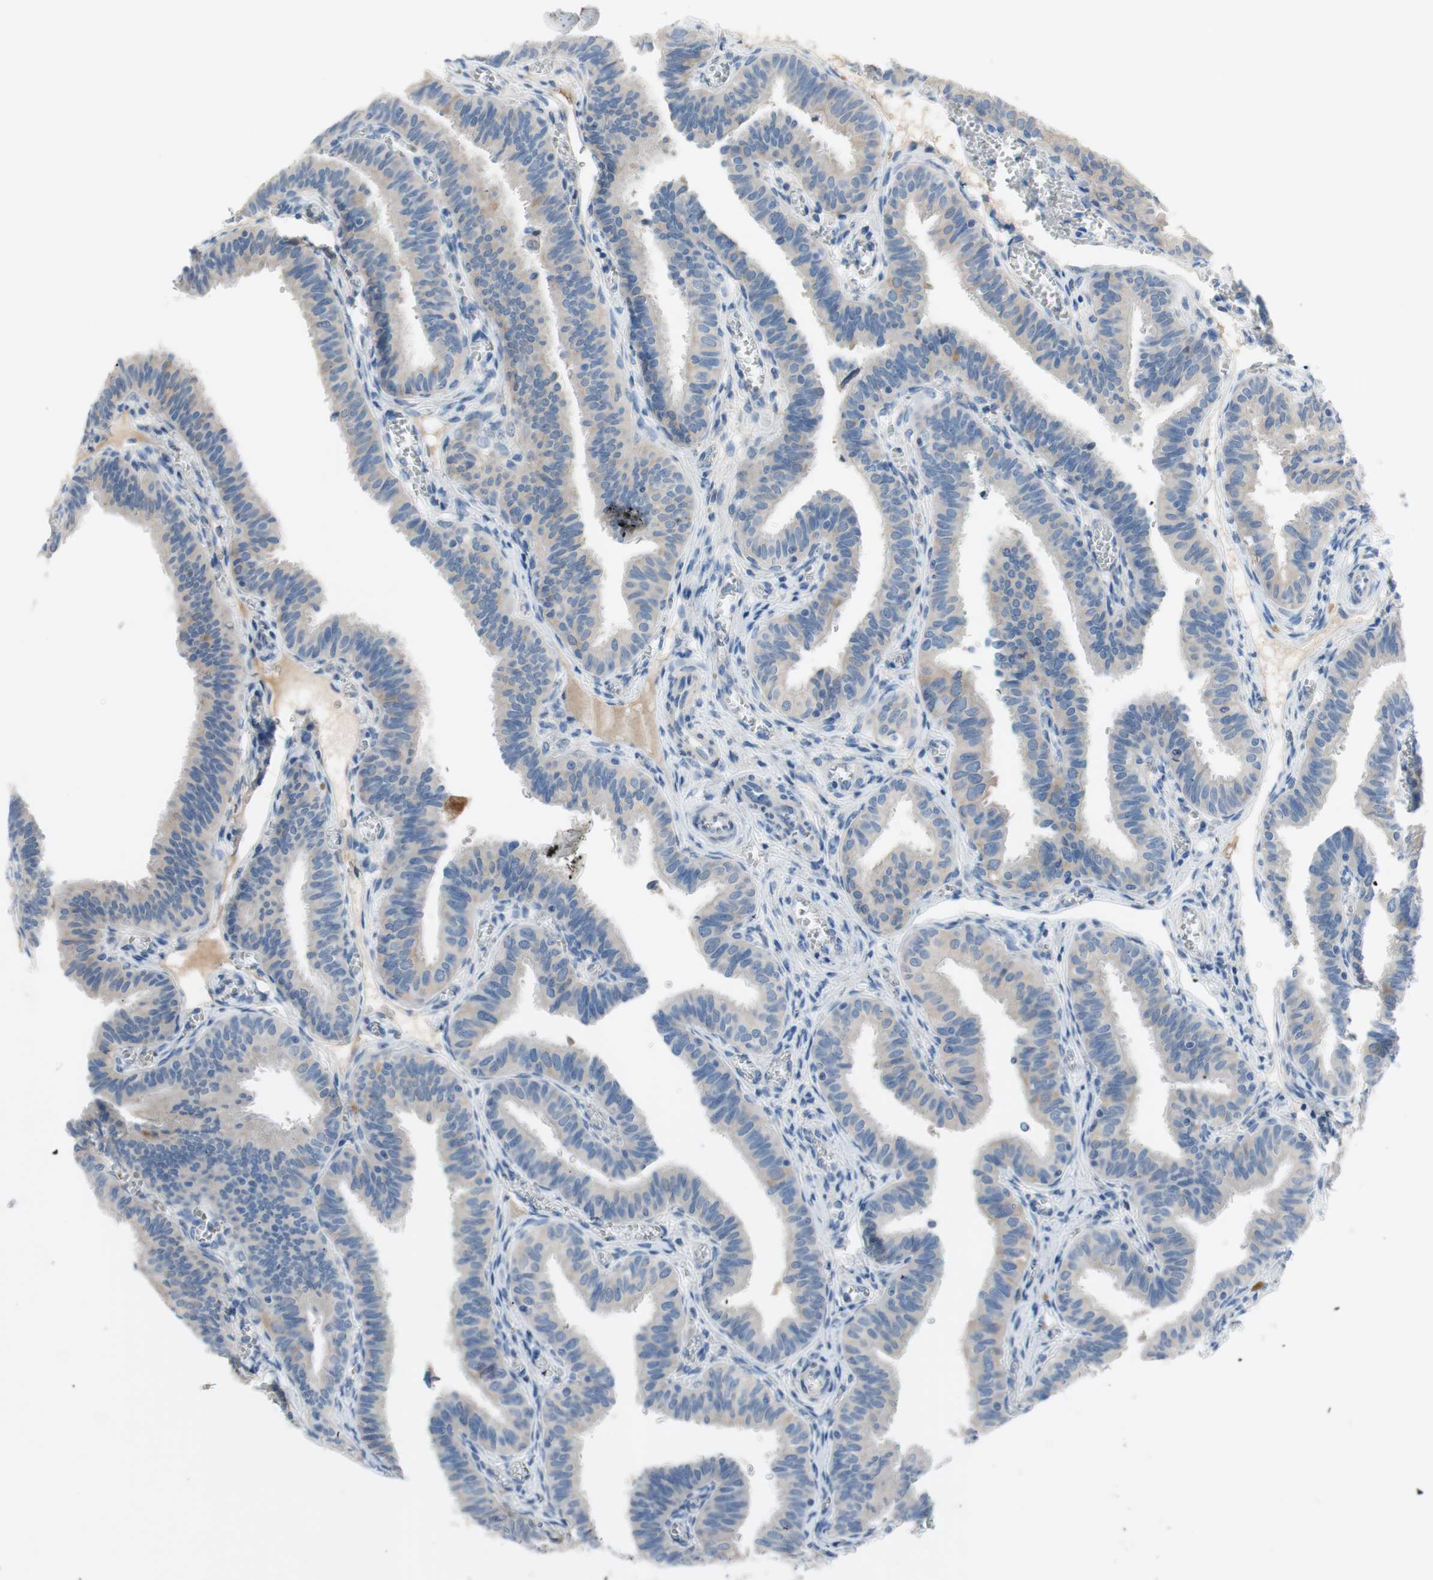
{"staining": {"intensity": "weak", "quantity": "25%-75%", "location": "cytoplasmic/membranous"}, "tissue": "fallopian tube", "cell_type": "Glandular cells", "image_type": "normal", "snomed": [{"axis": "morphology", "description": "Normal tissue, NOS"}, {"axis": "topography", "description": "Fallopian tube"}], "caption": "IHC image of unremarkable fallopian tube stained for a protein (brown), which displays low levels of weak cytoplasmic/membranous staining in about 25%-75% of glandular cells.", "gene": "FDFT1", "patient": {"sex": "female", "age": 46}}